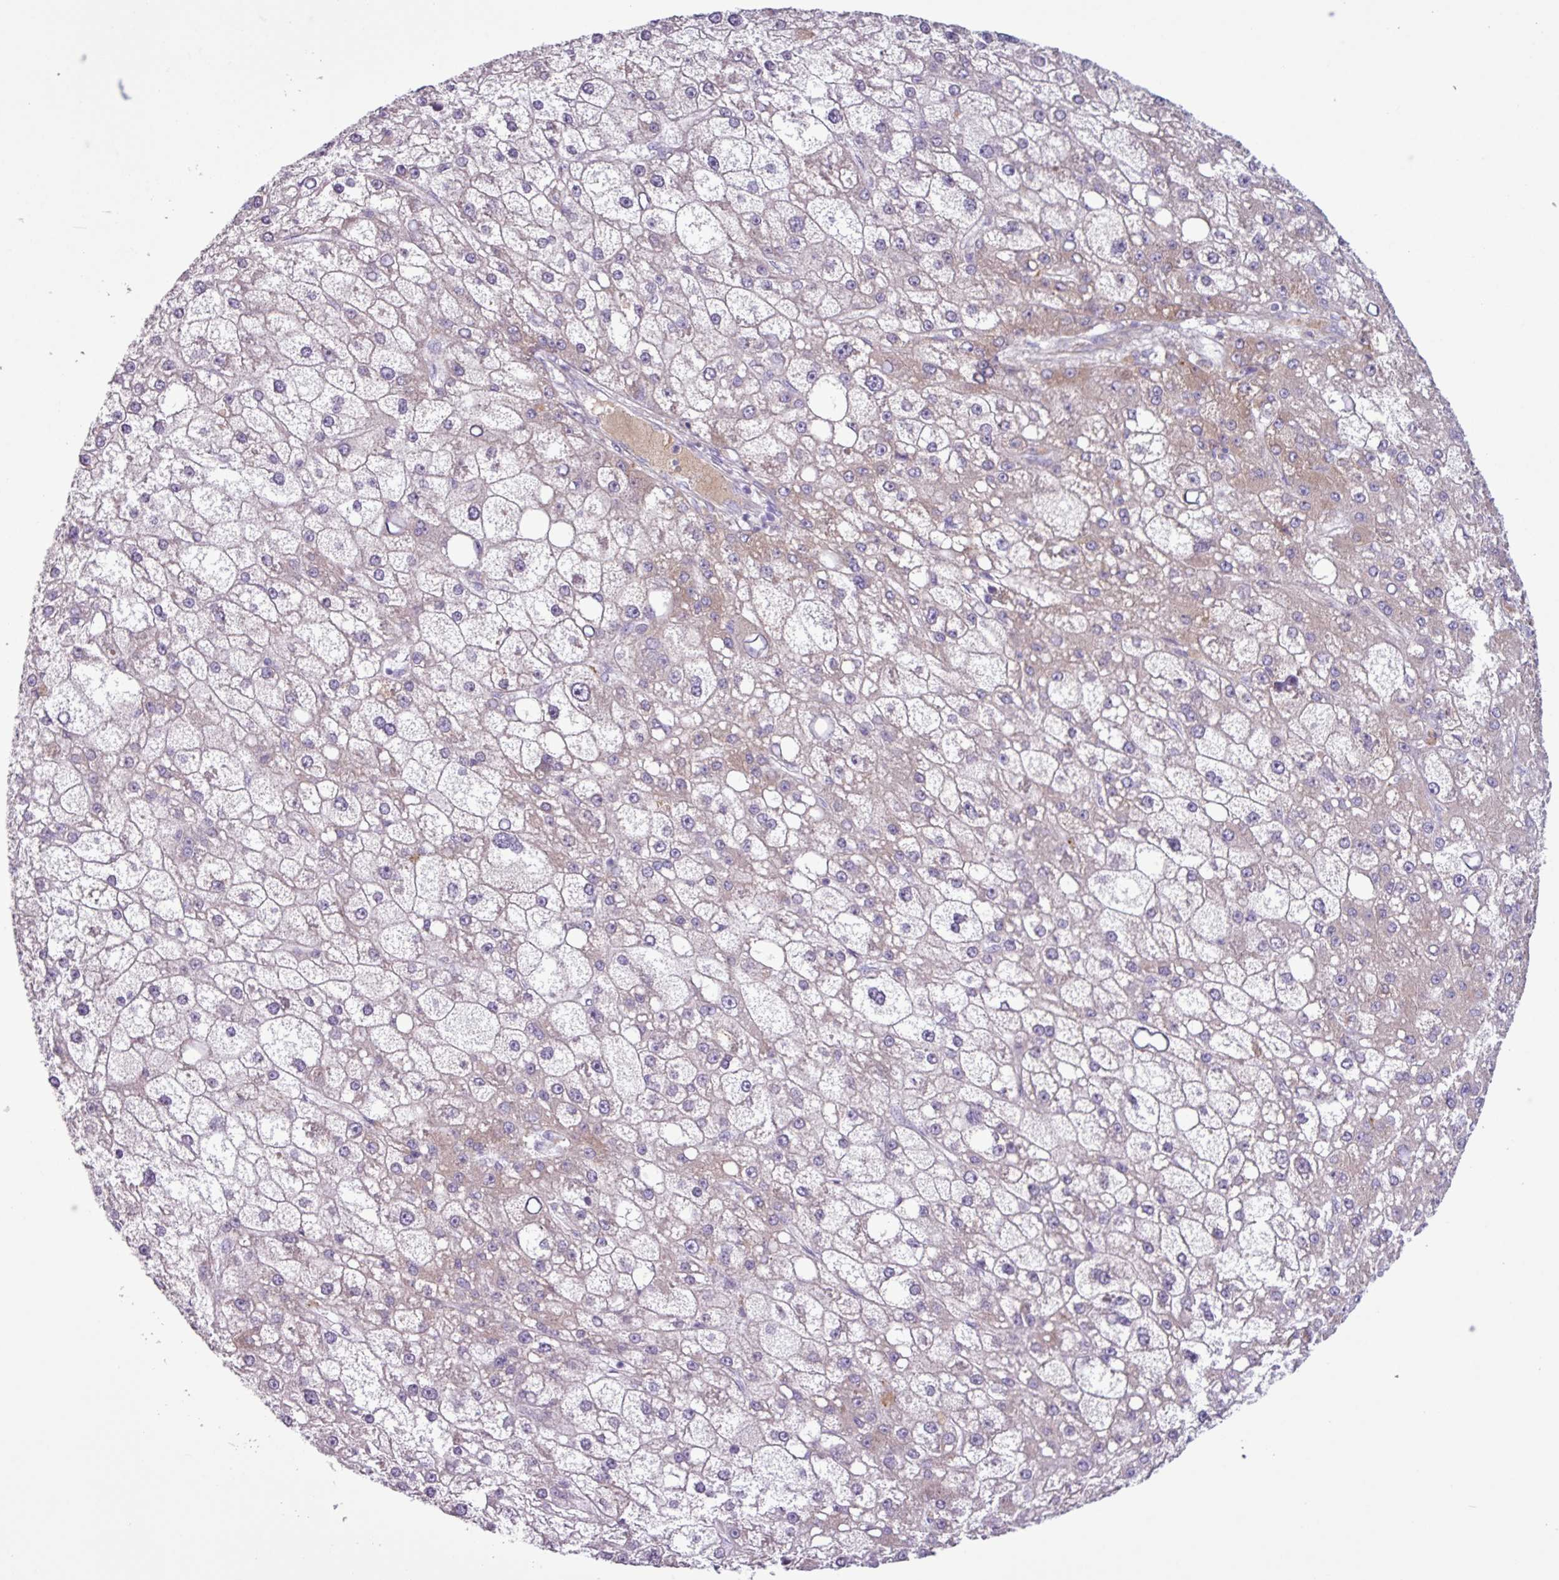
{"staining": {"intensity": "weak", "quantity": "<25%", "location": "cytoplasmic/membranous"}, "tissue": "liver cancer", "cell_type": "Tumor cells", "image_type": "cancer", "snomed": [{"axis": "morphology", "description": "Carcinoma, Hepatocellular, NOS"}, {"axis": "topography", "description": "Liver"}], "caption": "Image shows no protein expression in tumor cells of liver cancer (hepatocellular carcinoma) tissue.", "gene": "C4B", "patient": {"sex": "male", "age": 67}}